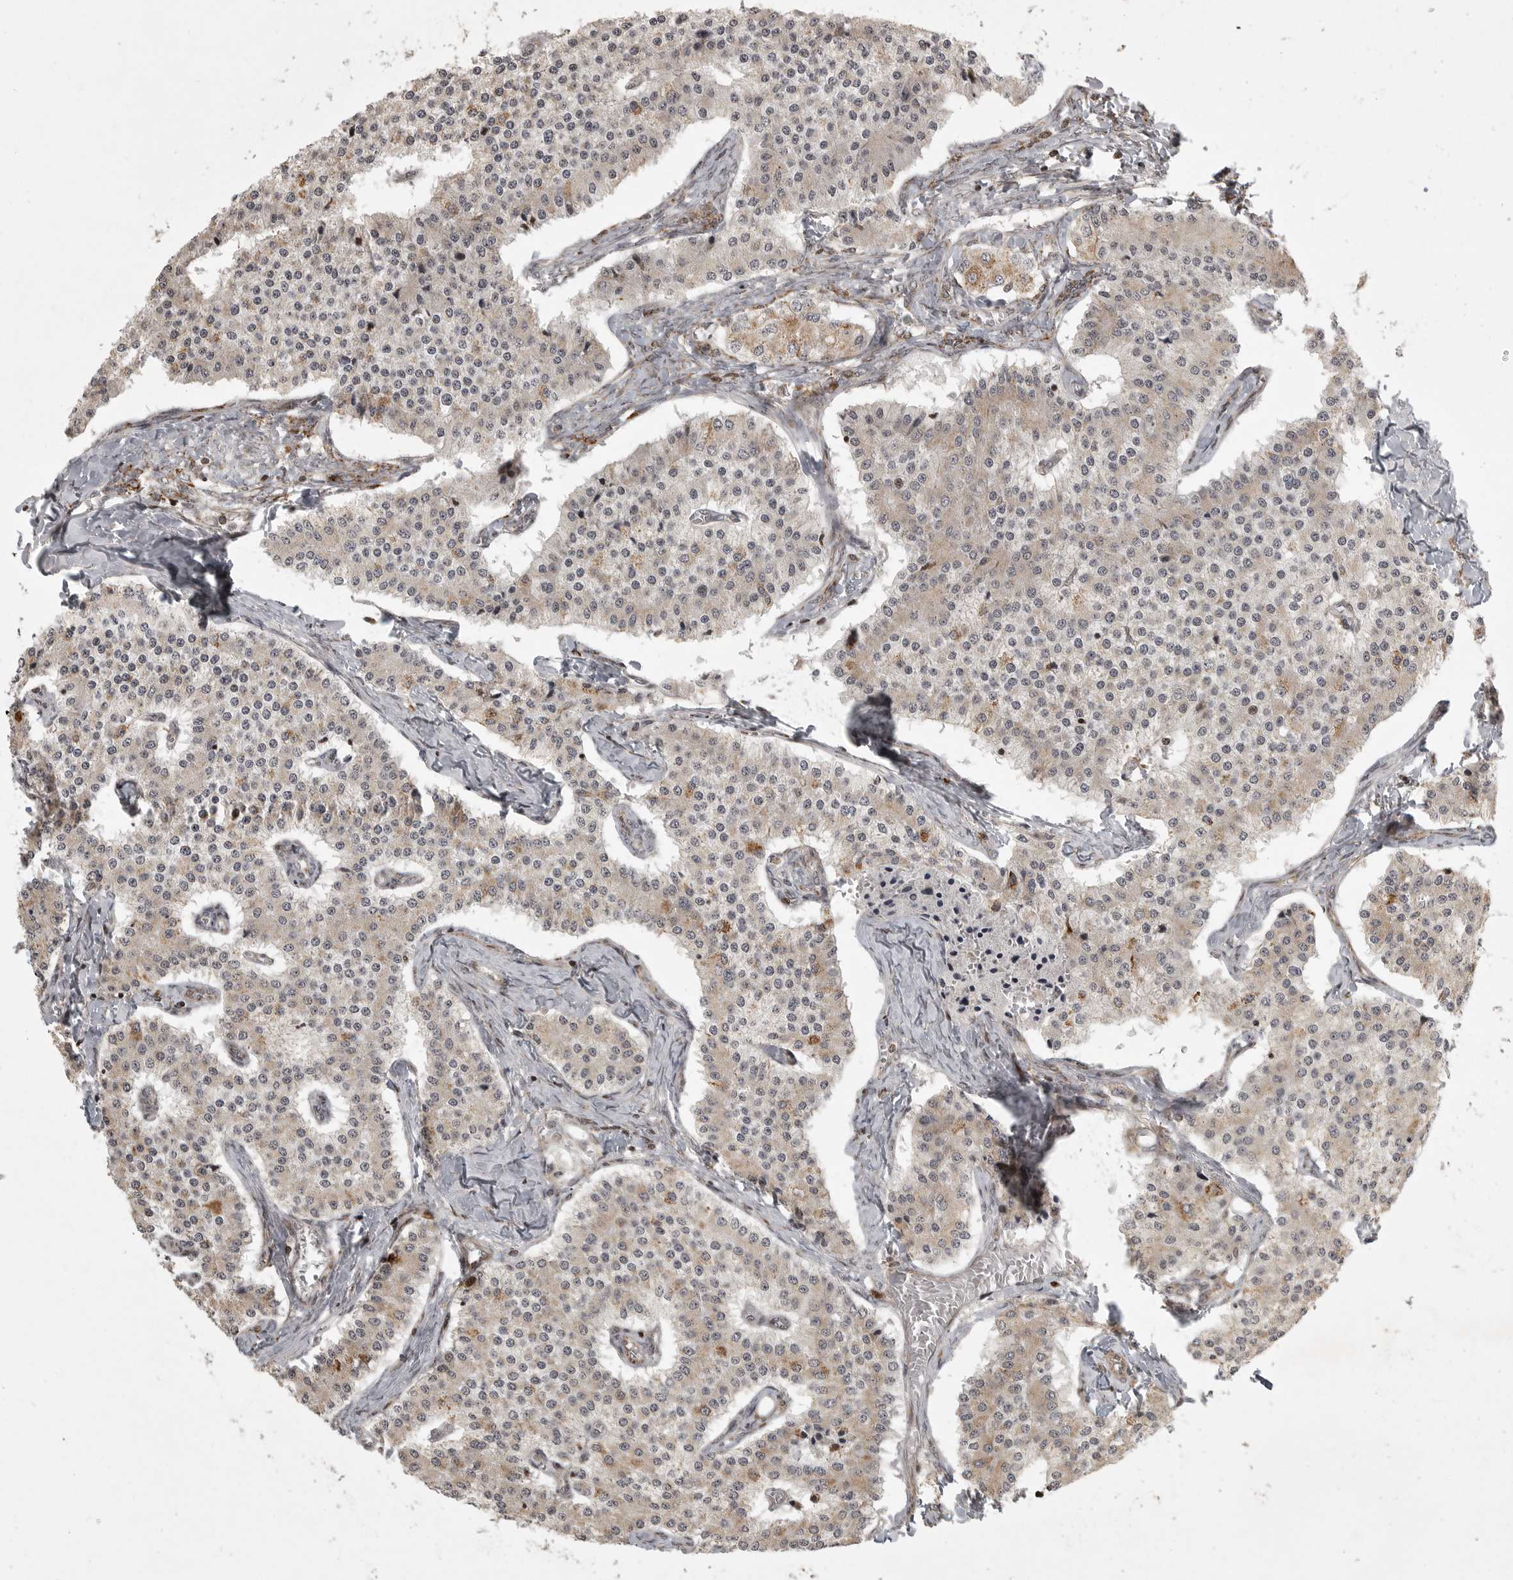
{"staining": {"intensity": "weak", "quantity": "<25%", "location": "cytoplasmic/membranous"}, "tissue": "carcinoid", "cell_type": "Tumor cells", "image_type": "cancer", "snomed": [{"axis": "morphology", "description": "Carcinoid, malignant, NOS"}, {"axis": "topography", "description": "Colon"}], "caption": "Immunohistochemical staining of human carcinoid displays no significant positivity in tumor cells.", "gene": "NARS2", "patient": {"sex": "female", "age": 52}}